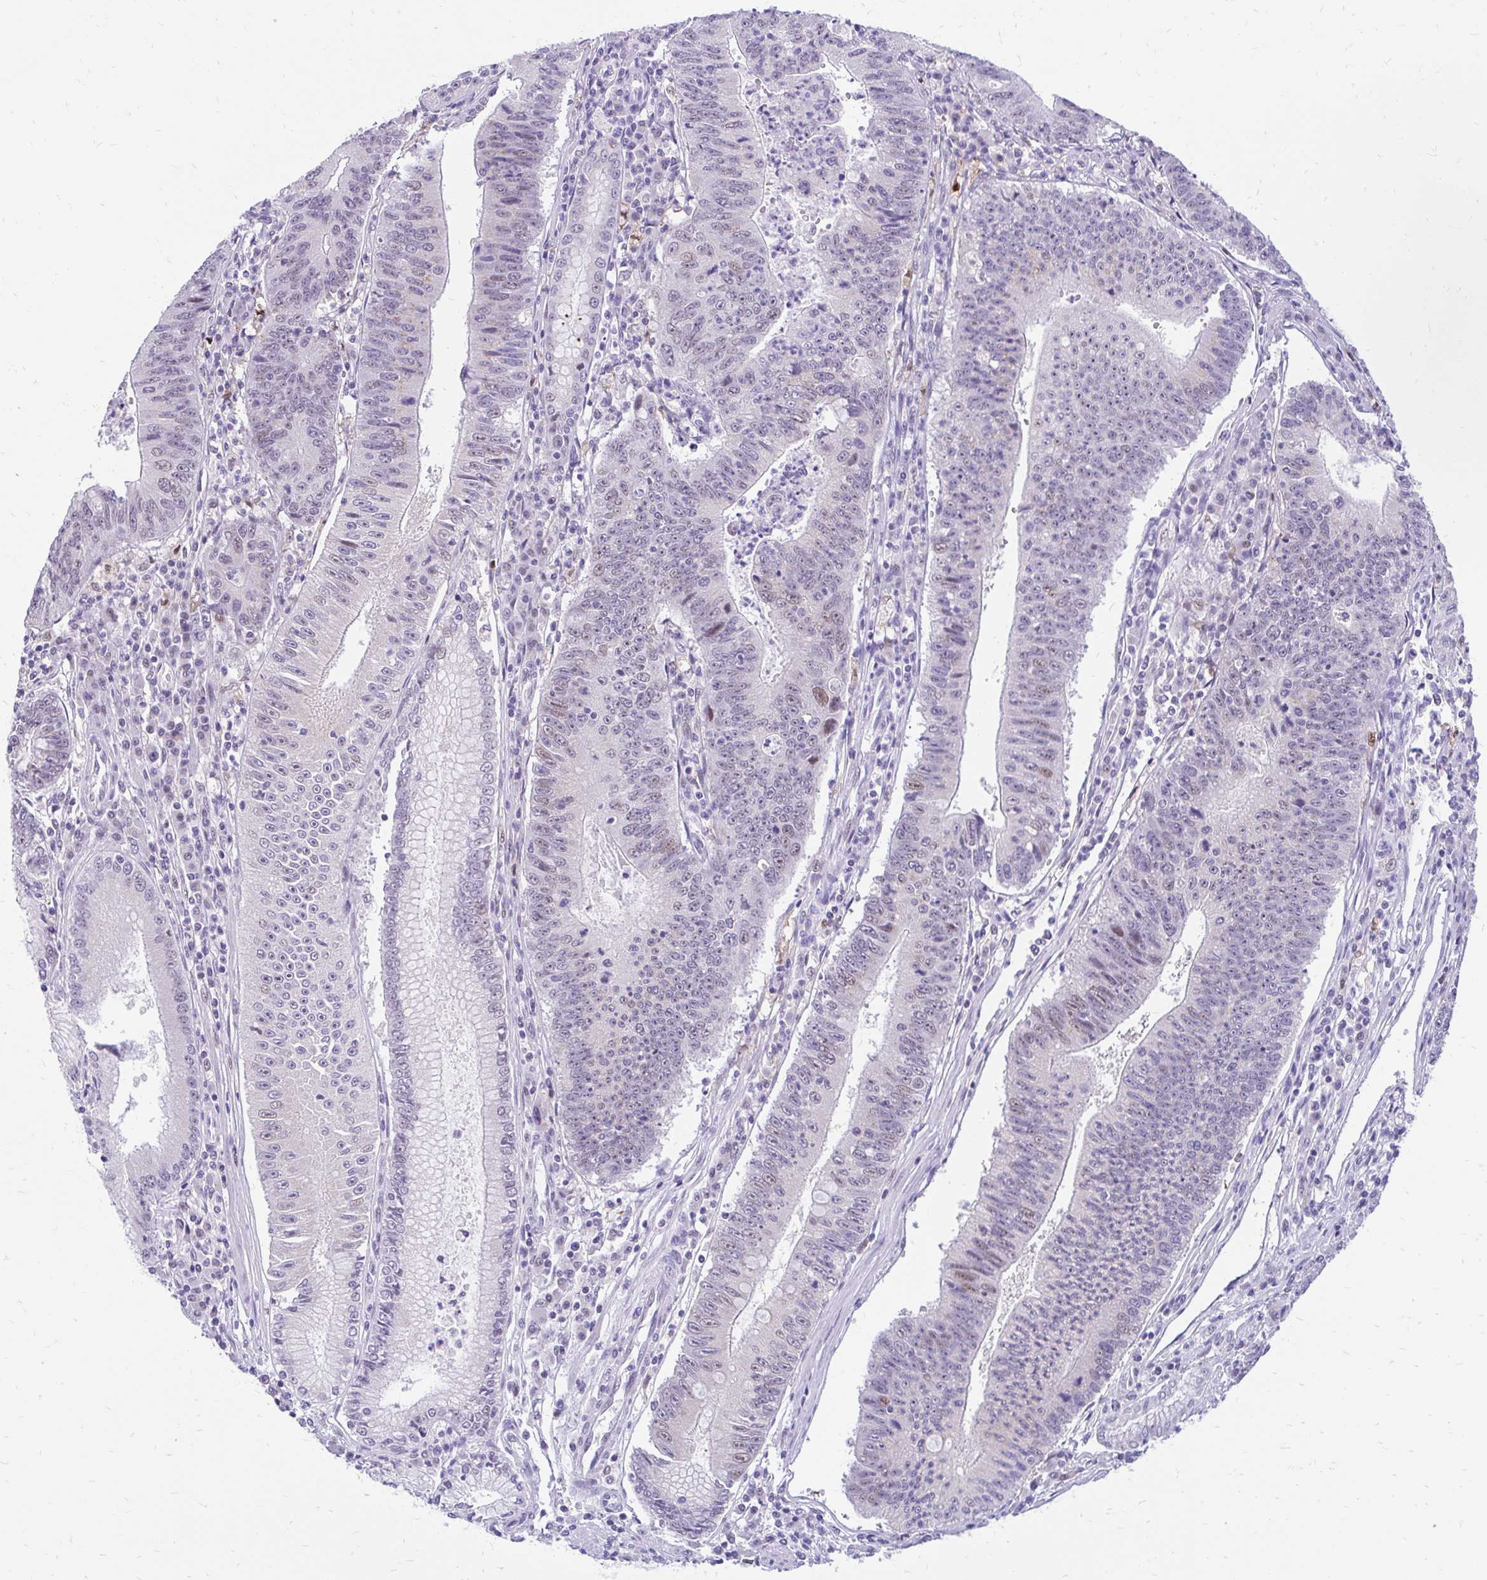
{"staining": {"intensity": "weak", "quantity": "25%-75%", "location": "nuclear"}, "tissue": "stomach cancer", "cell_type": "Tumor cells", "image_type": "cancer", "snomed": [{"axis": "morphology", "description": "Adenocarcinoma, NOS"}, {"axis": "topography", "description": "Stomach"}], "caption": "Weak nuclear protein staining is identified in about 25%-75% of tumor cells in stomach cancer. The staining was performed using DAB (3,3'-diaminobenzidine), with brown indicating positive protein expression. Nuclei are stained blue with hematoxylin.", "gene": "GLB1L2", "patient": {"sex": "male", "age": 59}}